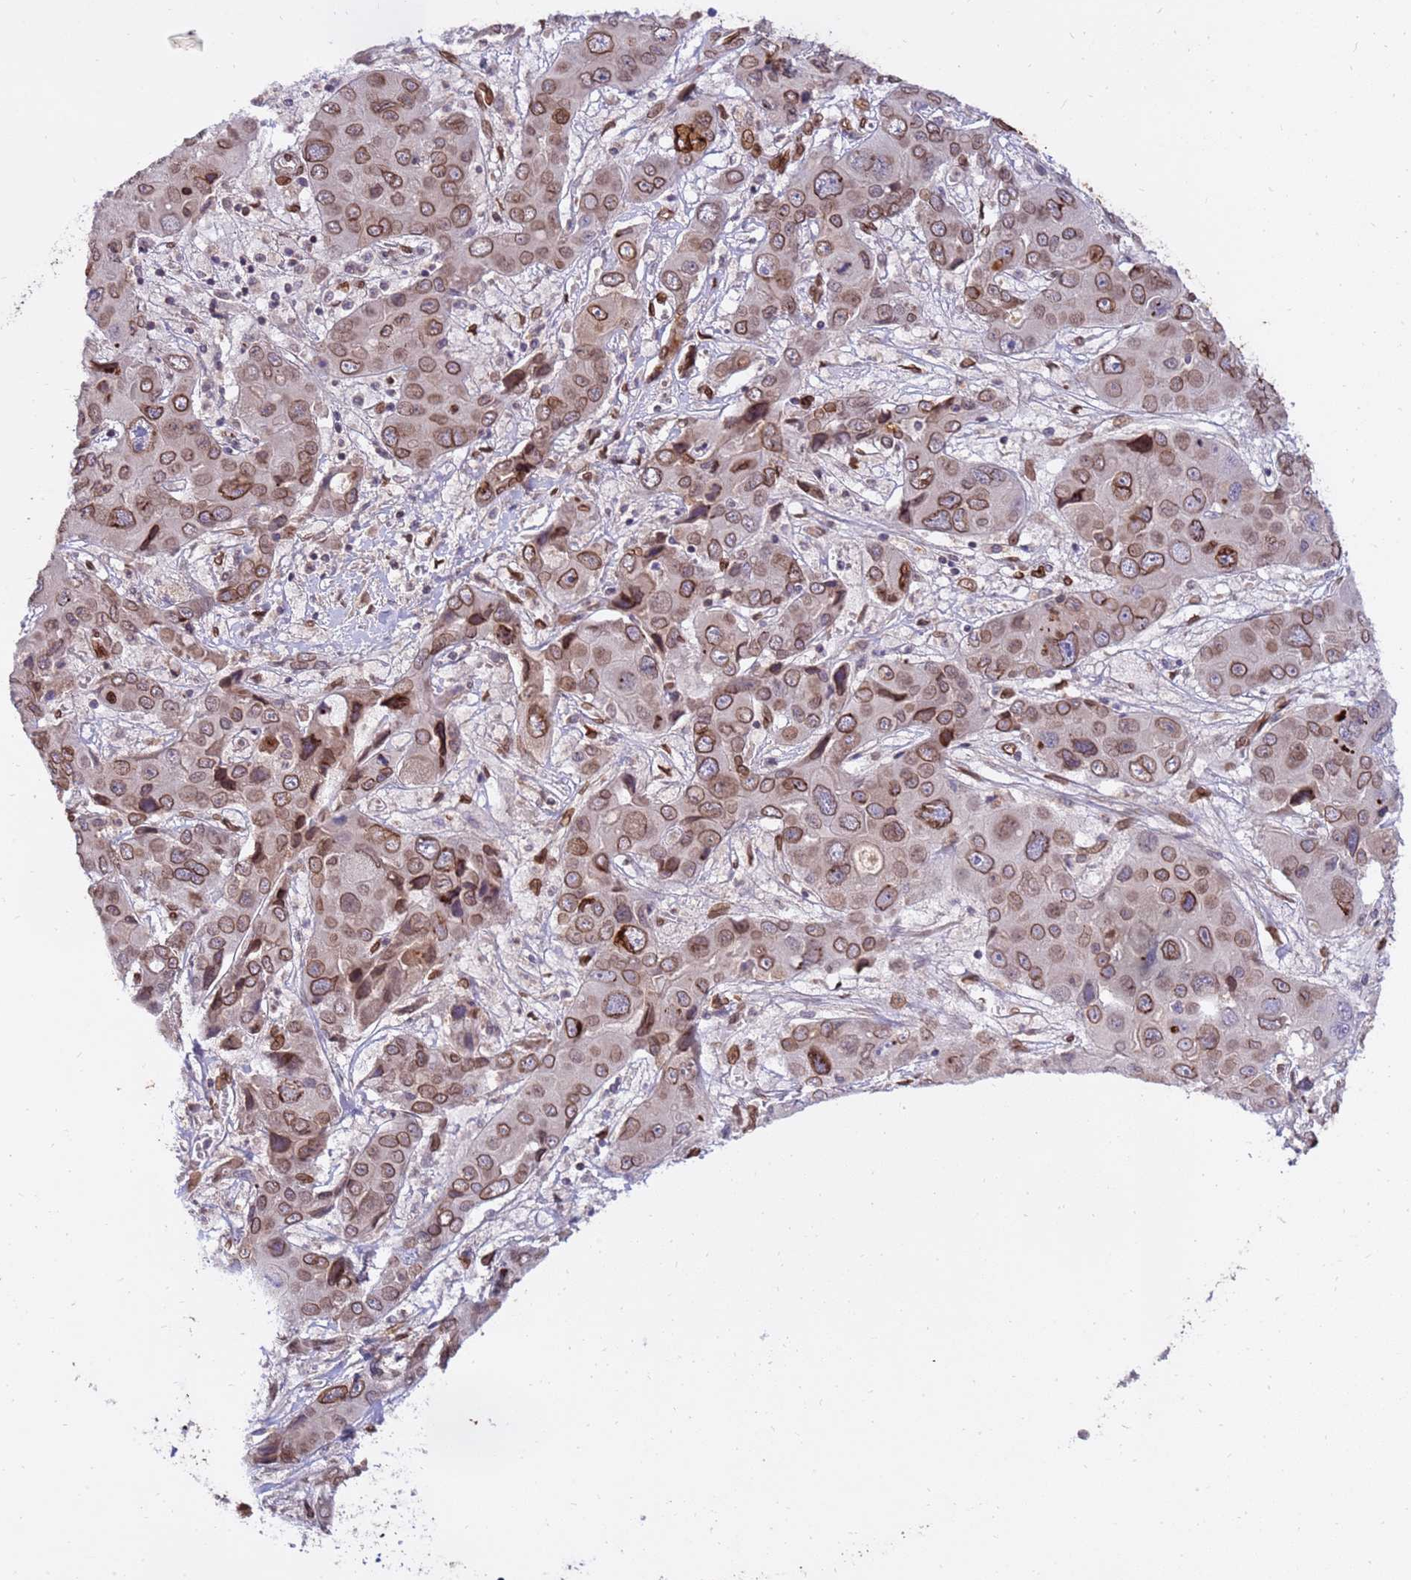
{"staining": {"intensity": "moderate", "quantity": ">75%", "location": "cytoplasmic/membranous,nuclear"}, "tissue": "liver cancer", "cell_type": "Tumor cells", "image_type": "cancer", "snomed": [{"axis": "morphology", "description": "Cholangiocarcinoma"}, {"axis": "topography", "description": "Liver"}], "caption": "This is an image of immunohistochemistry (IHC) staining of liver cancer, which shows moderate staining in the cytoplasmic/membranous and nuclear of tumor cells.", "gene": "GPR135", "patient": {"sex": "male", "age": 67}}